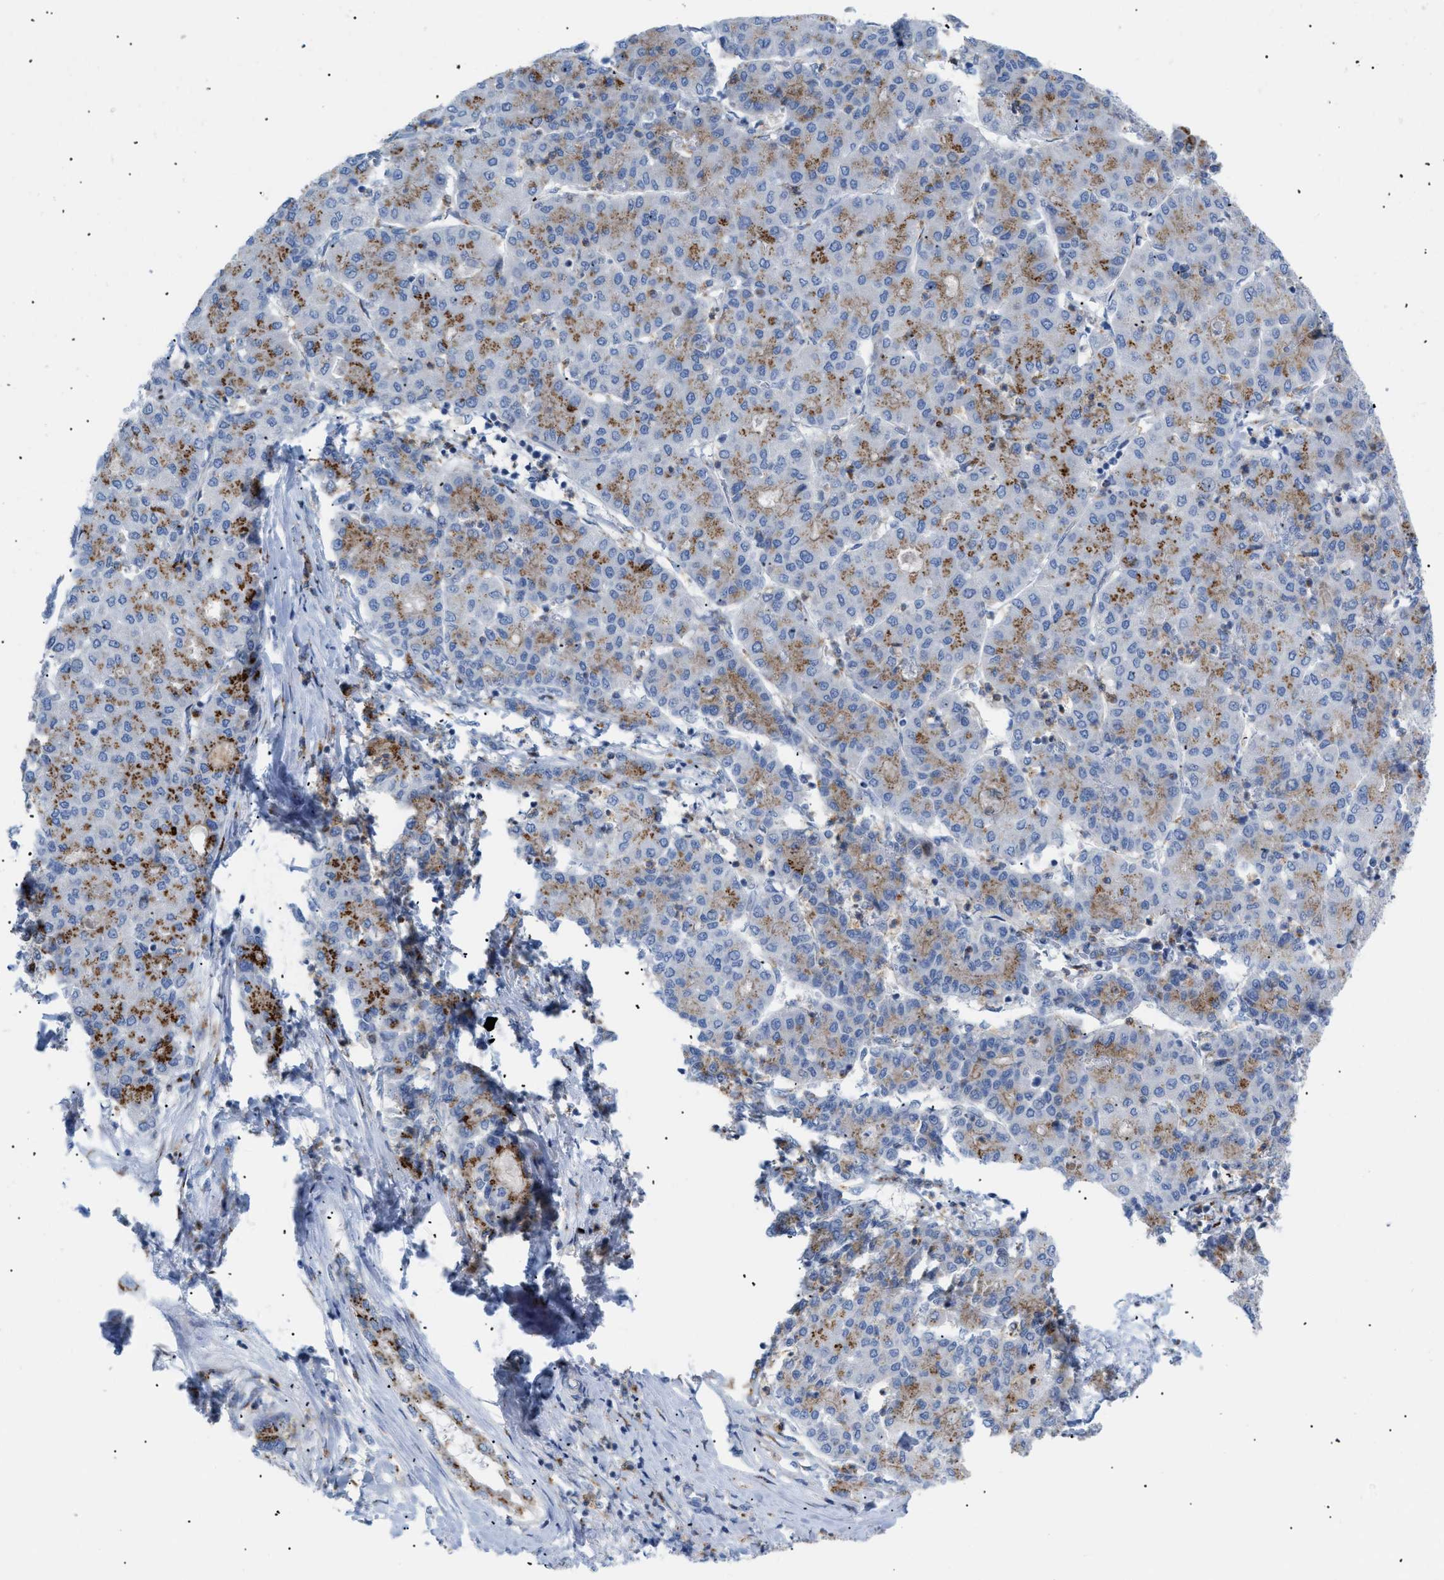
{"staining": {"intensity": "moderate", "quantity": ">75%", "location": "cytoplasmic/membranous"}, "tissue": "liver cancer", "cell_type": "Tumor cells", "image_type": "cancer", "snomed": [{"axis": "morphology", "description": "Carcinoma, Hepatocellular, NOS"}, {"axis": "topography", "description": "Liver"}], "caption": "Moderate cytoplasmic/membranous positivity is identified in approximately >75% of tumor cells in liver hepatocellular carcinoma.", "gene": "TMEM17", "patient": {"sex": "male", "age": 65}}